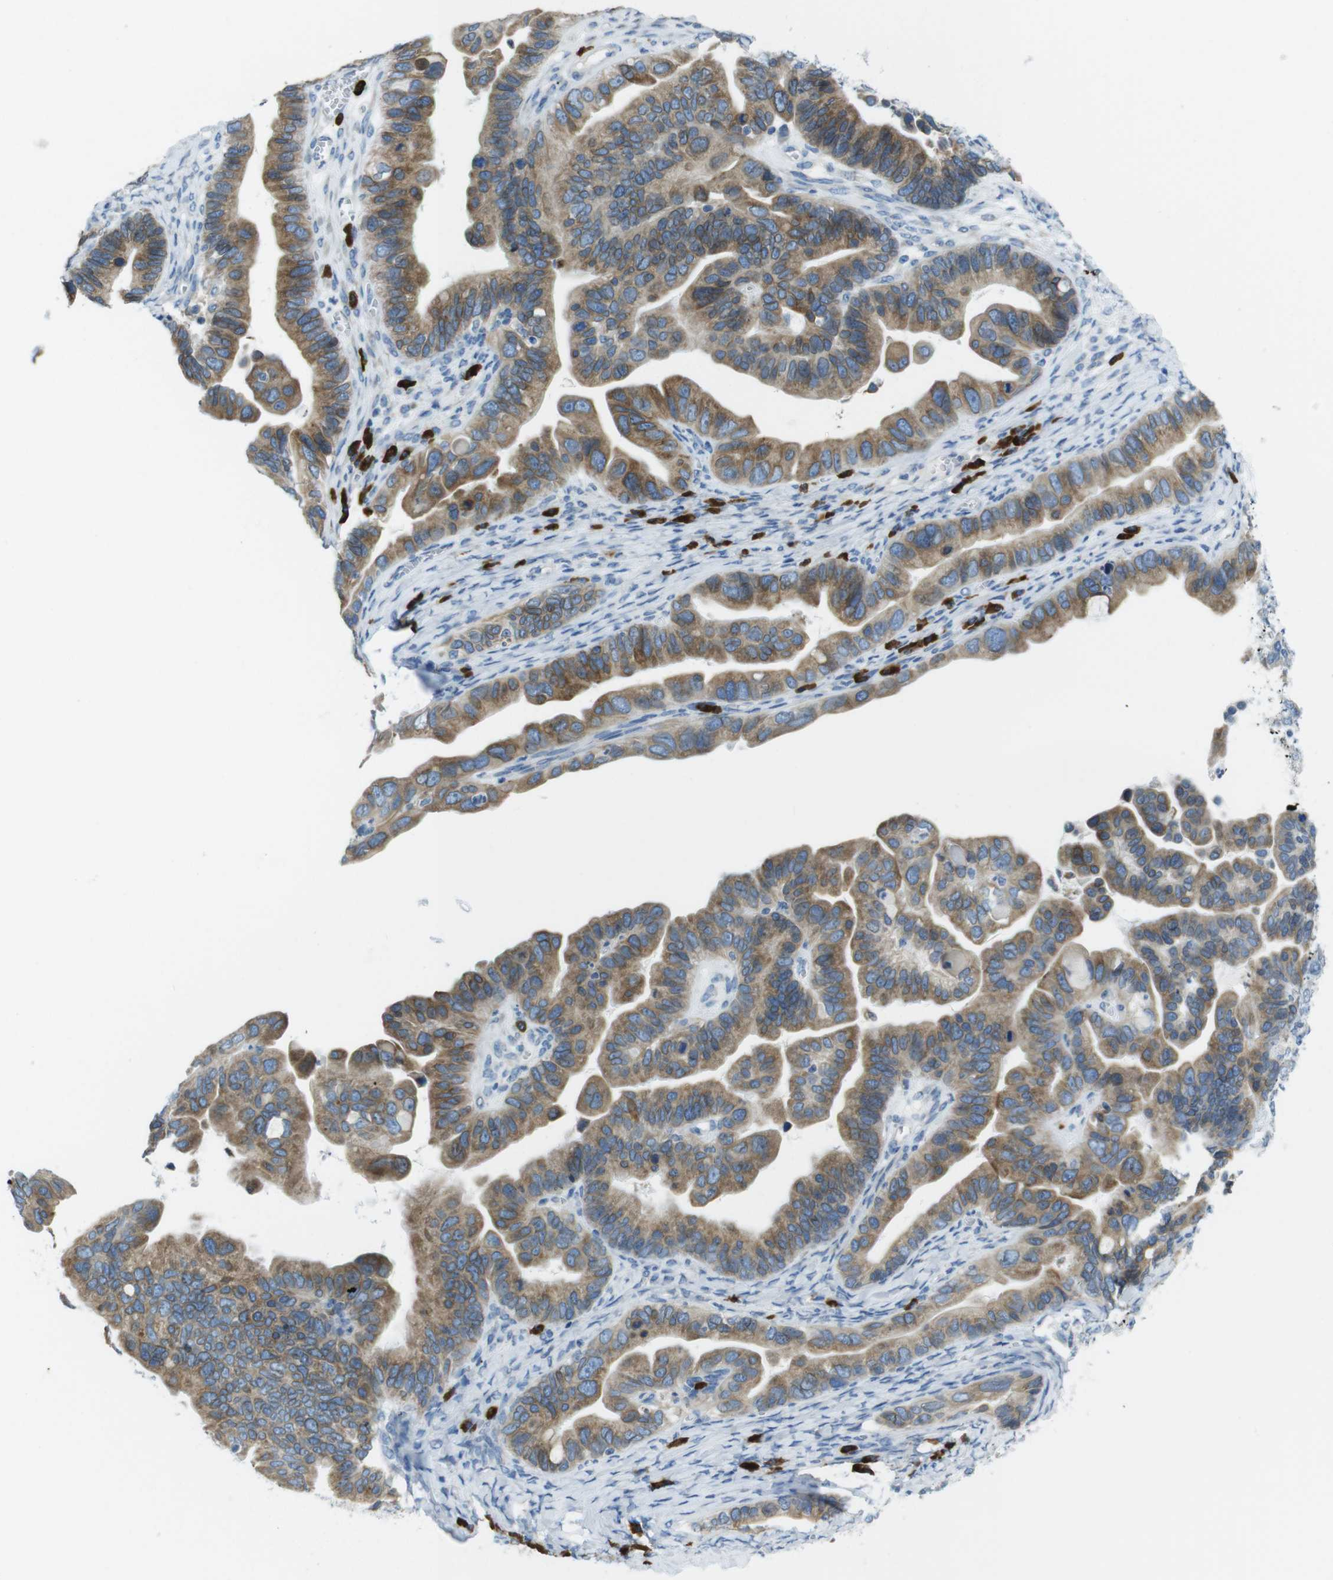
{"staining": {"intensity": "moderate", "quantity": ">75%", "location": "cytoplasmic/membranous"}, "tissue": "ovarian cancer", "cell_type": "Tumor cells", "image_type": "cancer", "snomed": [{"axis": "morphology", "description": "Cystadenocarcinoma, serous, NOS"}, {"axis": "topography", "description": "Ovary"}], "caption": "The micrograph exhibits immunohistochemical staining of serous cystadenocarcinoma (ovarian). There is moderate cytoplasmic/membranous staining is present in approximately >75% of tumor cells.", "gene": "CLPTM1L", "patient": {"sex": "female", "age": 56}}